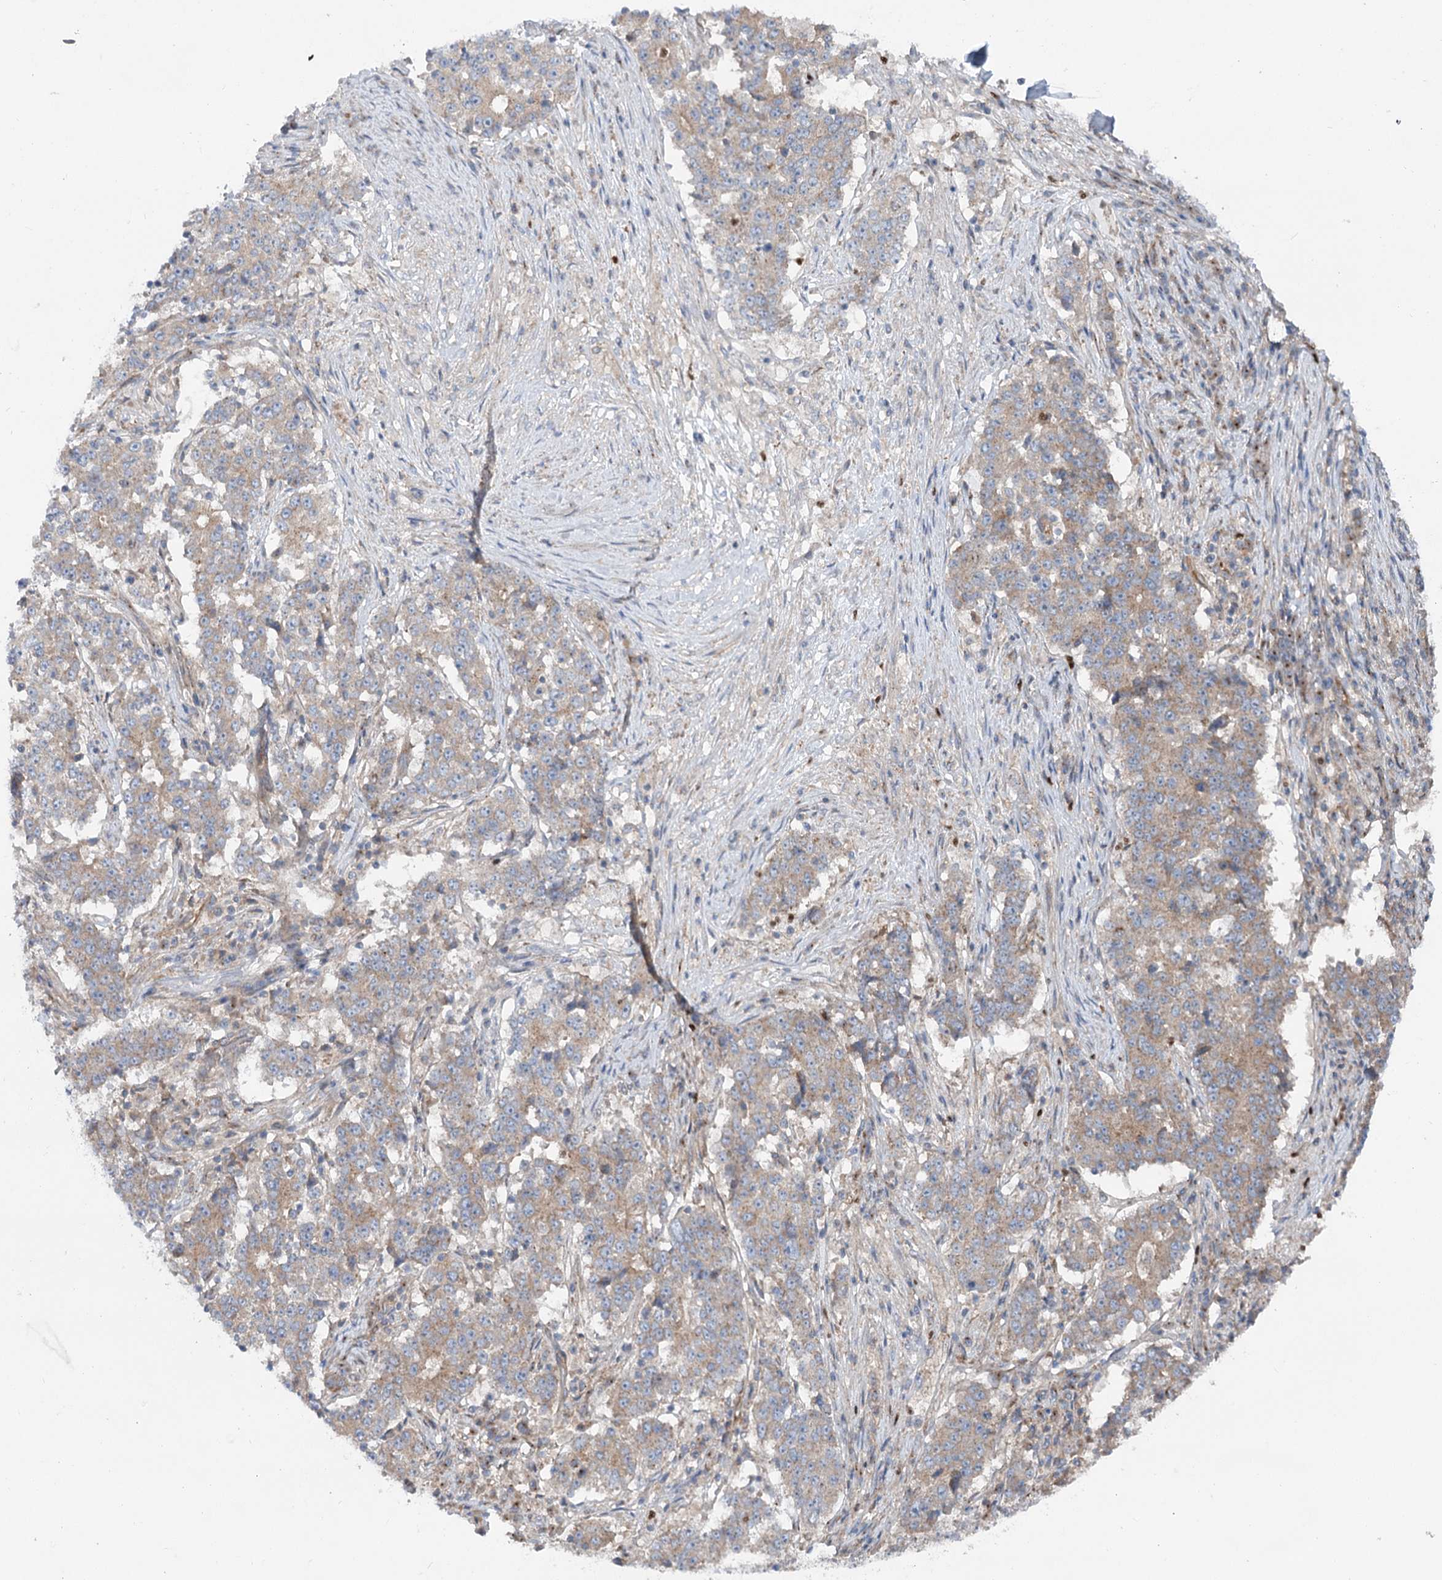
{"staining": {"intensity": "weak", "quantity": ">75%", "location": "cytoplasmic/membranous"}, "tissue": "stomach cancer", "cell_type": "Tumor cells", "image_type": "cancer", "snomed": [{"axis": "morphology", "description": "Adenocarcinoma, NOS"}, {"axis": "topography", "description": "Stomach"}], "caption": "Stomach cancer (adenocarcinoma) tissue exhibits weak cytoplasmic/membranous expression in about >75% of tumor cells", "gene": "SCN11A", "patient": {"sex": "male", "age": 59}}